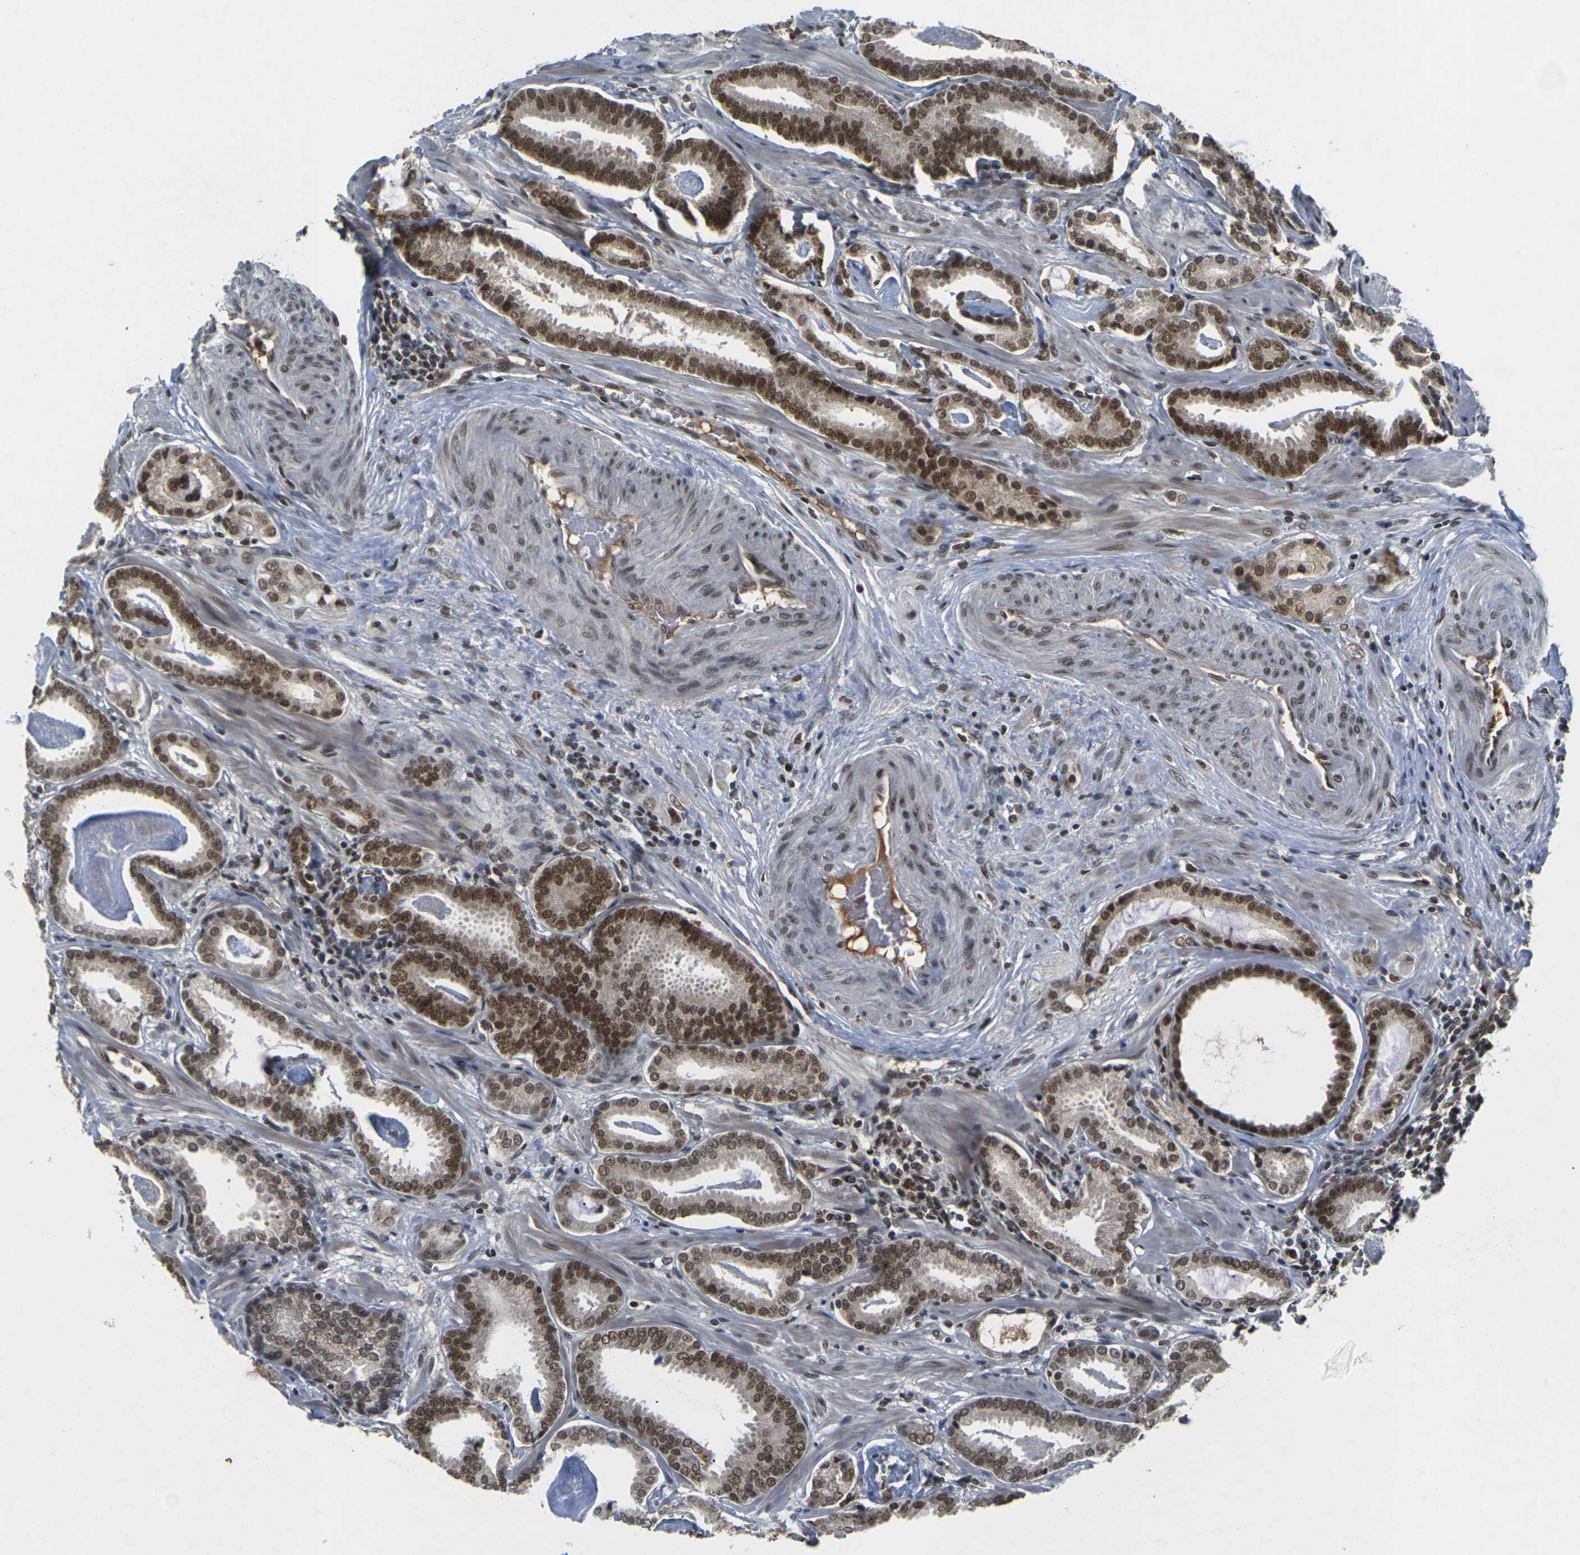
{"staining": {"intensity": "strong", "quantity": ">75%", "location": "nuclear"}, "tissue": "prostate cancer", "cell_type": "Tumor cells", "image_type": "cancer", "snomed": [{"axis": "morphology", "description": "Adenocarcinoma, Low grade"}, {"axis": "topography", "description": "Prostate"}], "caption": "Prostate cancer (low-grade adenocarcinoma) was stained to show a protein in brown. There is high levels of strong nuclear staining in about >75% of tumor cells.", "gene": "NELFA", "patient": {"sex": "male", "age": 53}}